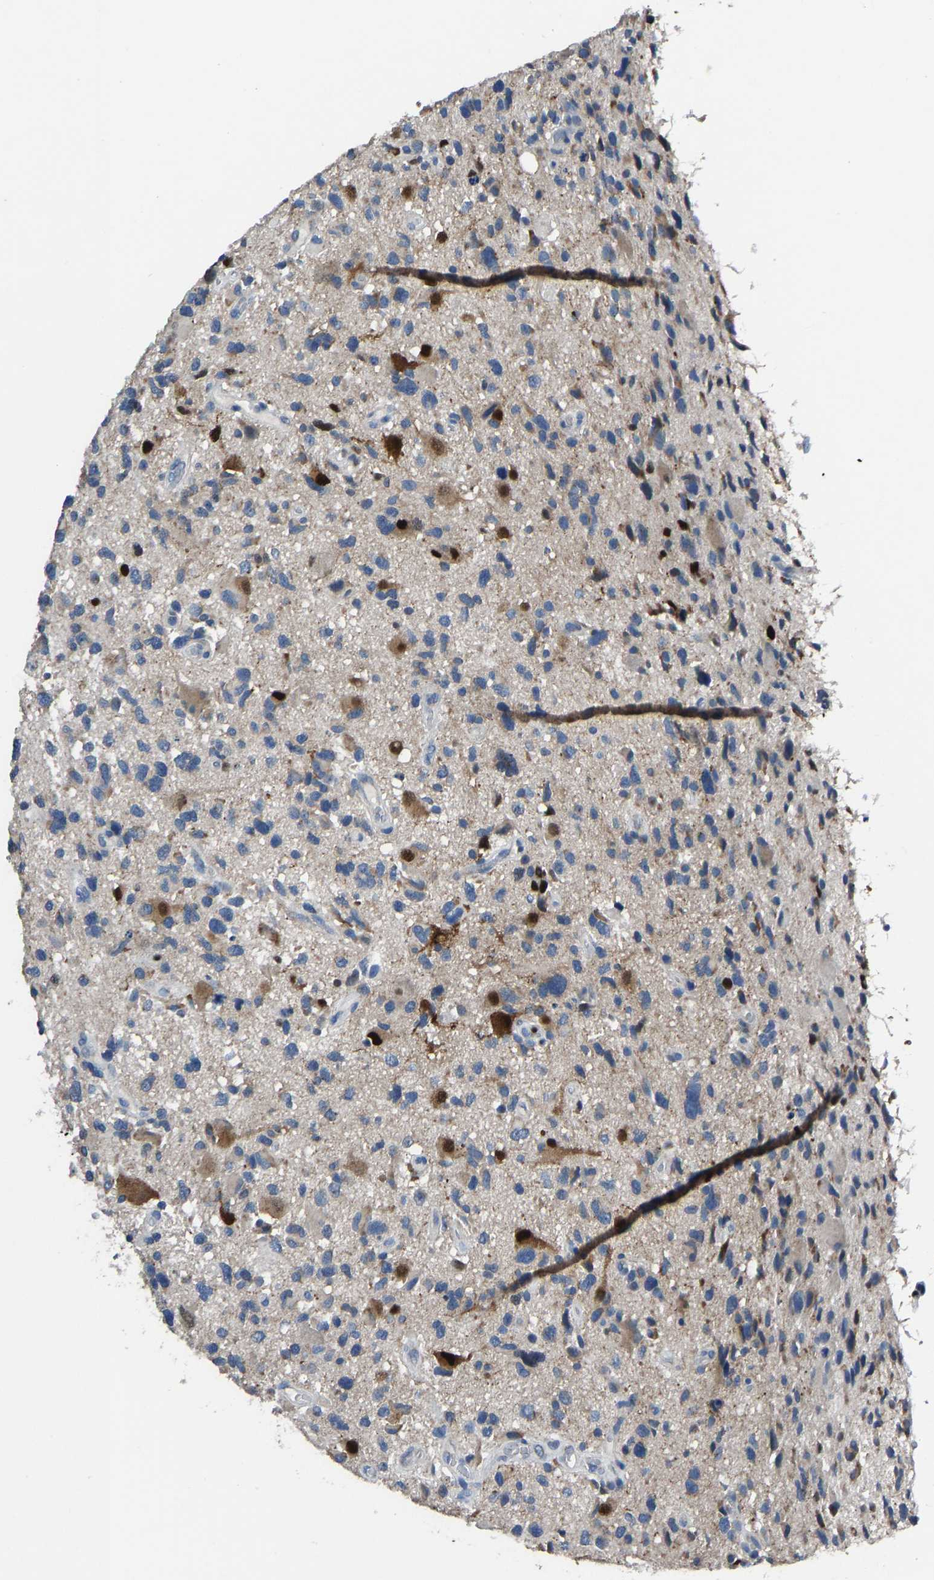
{"staining": {"intensity": "strong", "quantity": "<25%", "location": "cytoplasmic/membranous,nuclear"}, "tissue": "glioma", "cell_type": "Tumor cells", "image_type": "cancer", "snomed": [{"axis": "morphology", "description": "Glioma, malignant, High grade"}, {"axis": "topography", "description": "Brain"}], "caption": "Protein staining of glioma tissue displays strong cytoplasmic/membranous and nuclear staining in approximately <25% of tumor cells.", "gene": "EGR1", "patient": {"sex": "male", "age": 33}}